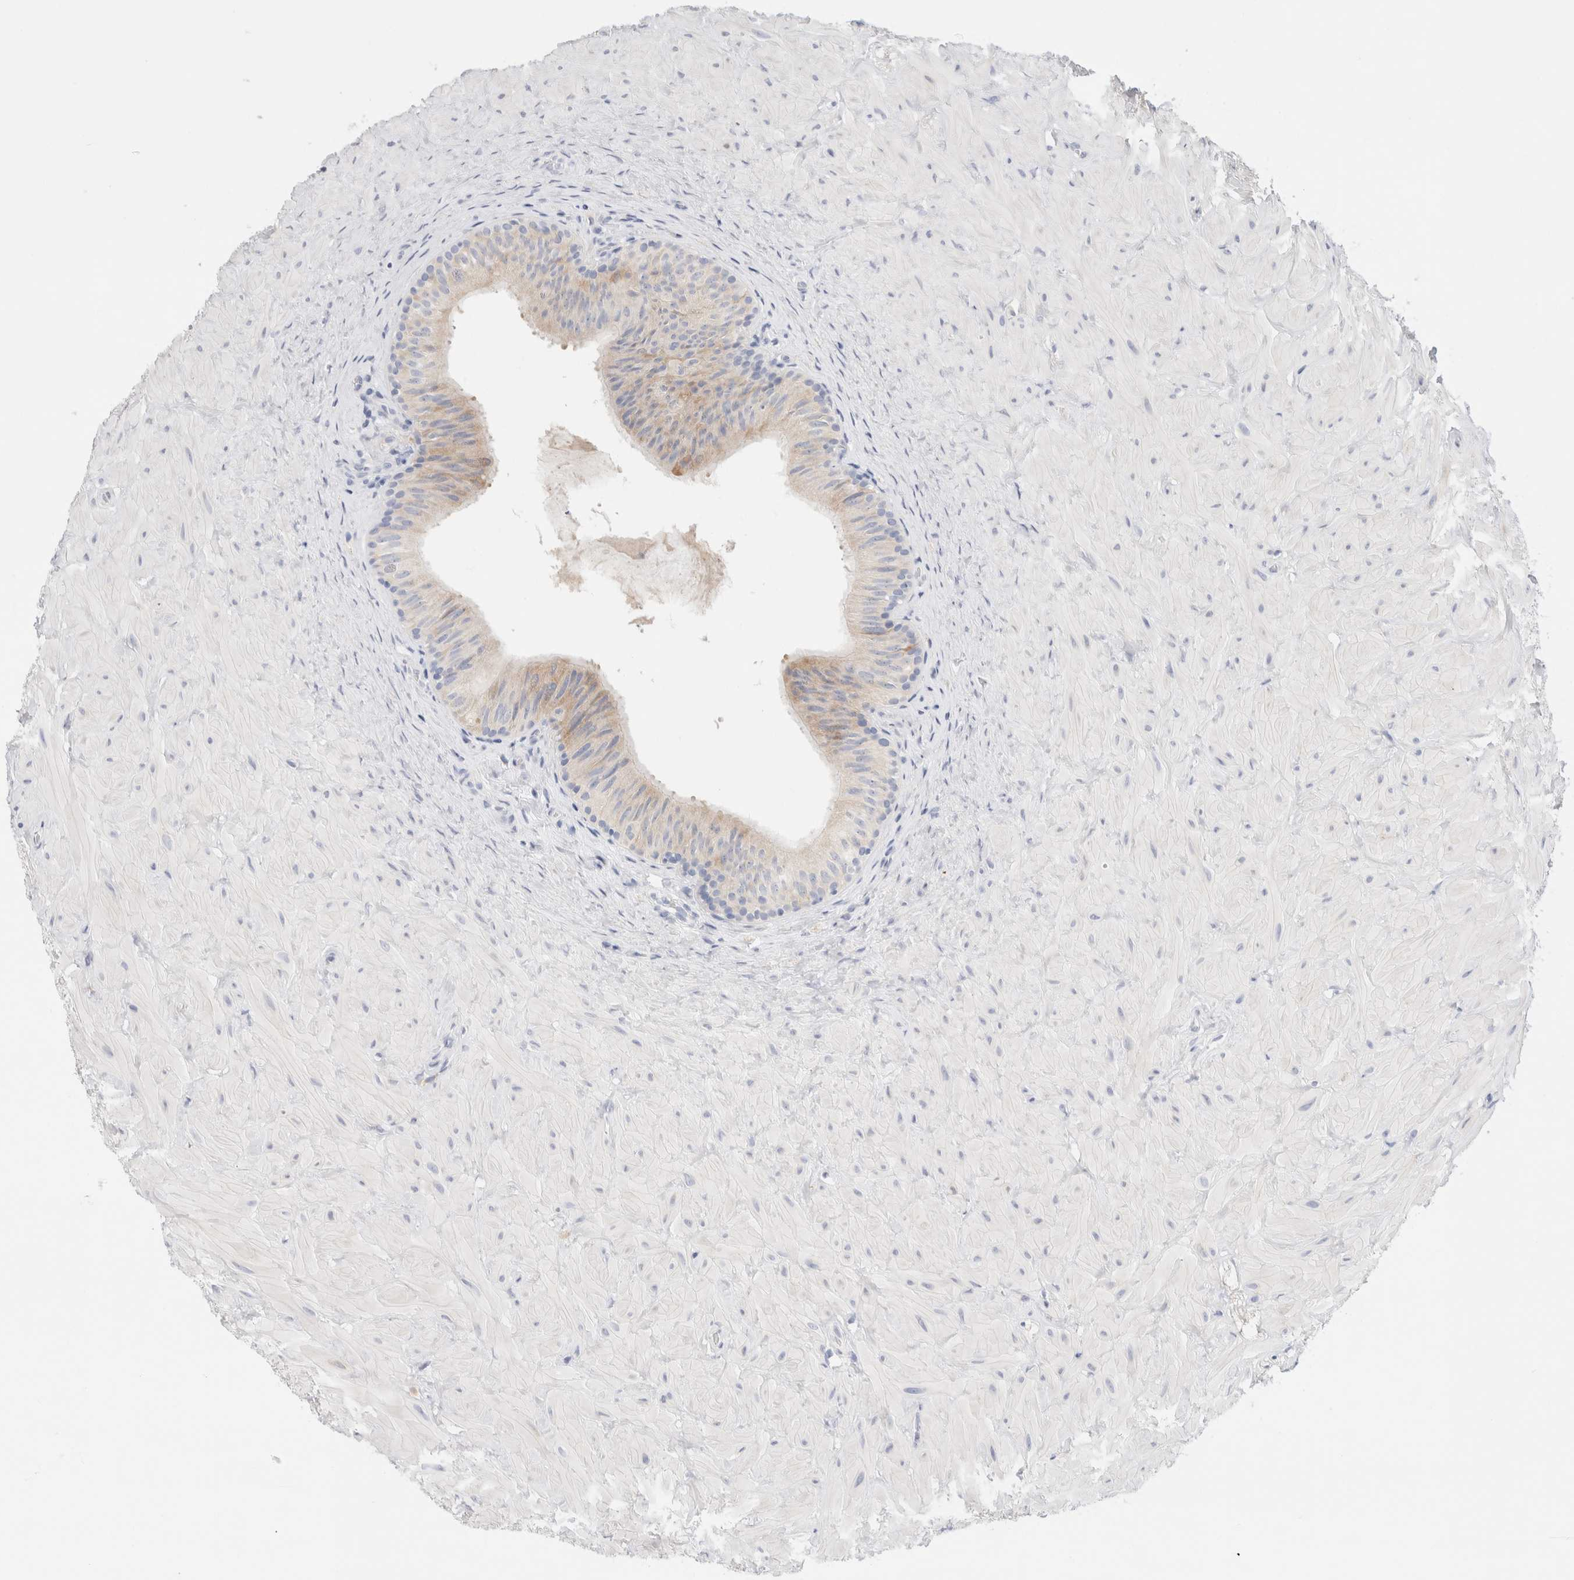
{"staining": {"intensity": "weak", "quantity": "25%-75%", "location": "cytoplasmic/membranous"}, "tissue": "epididymis", "cell_type": "Glandular cells", "image_type": "normal", "snomed": [{"axis": "morphology", "description": "Normal tissue, NOS"}, {"axis": "topography", "description": "Soft tissue"}, {"axis": "topography", "description": "Epididymis"}], "caption": "Weak cytoplasmic/membranous protein positivity is seen in approximately 25%-75% of glandular cells in epididymis. (DAB IHC with brightfield microscopy, high magnification).", "gene": "GADD45G", "patient": {"sex": "male", "age": 26}}